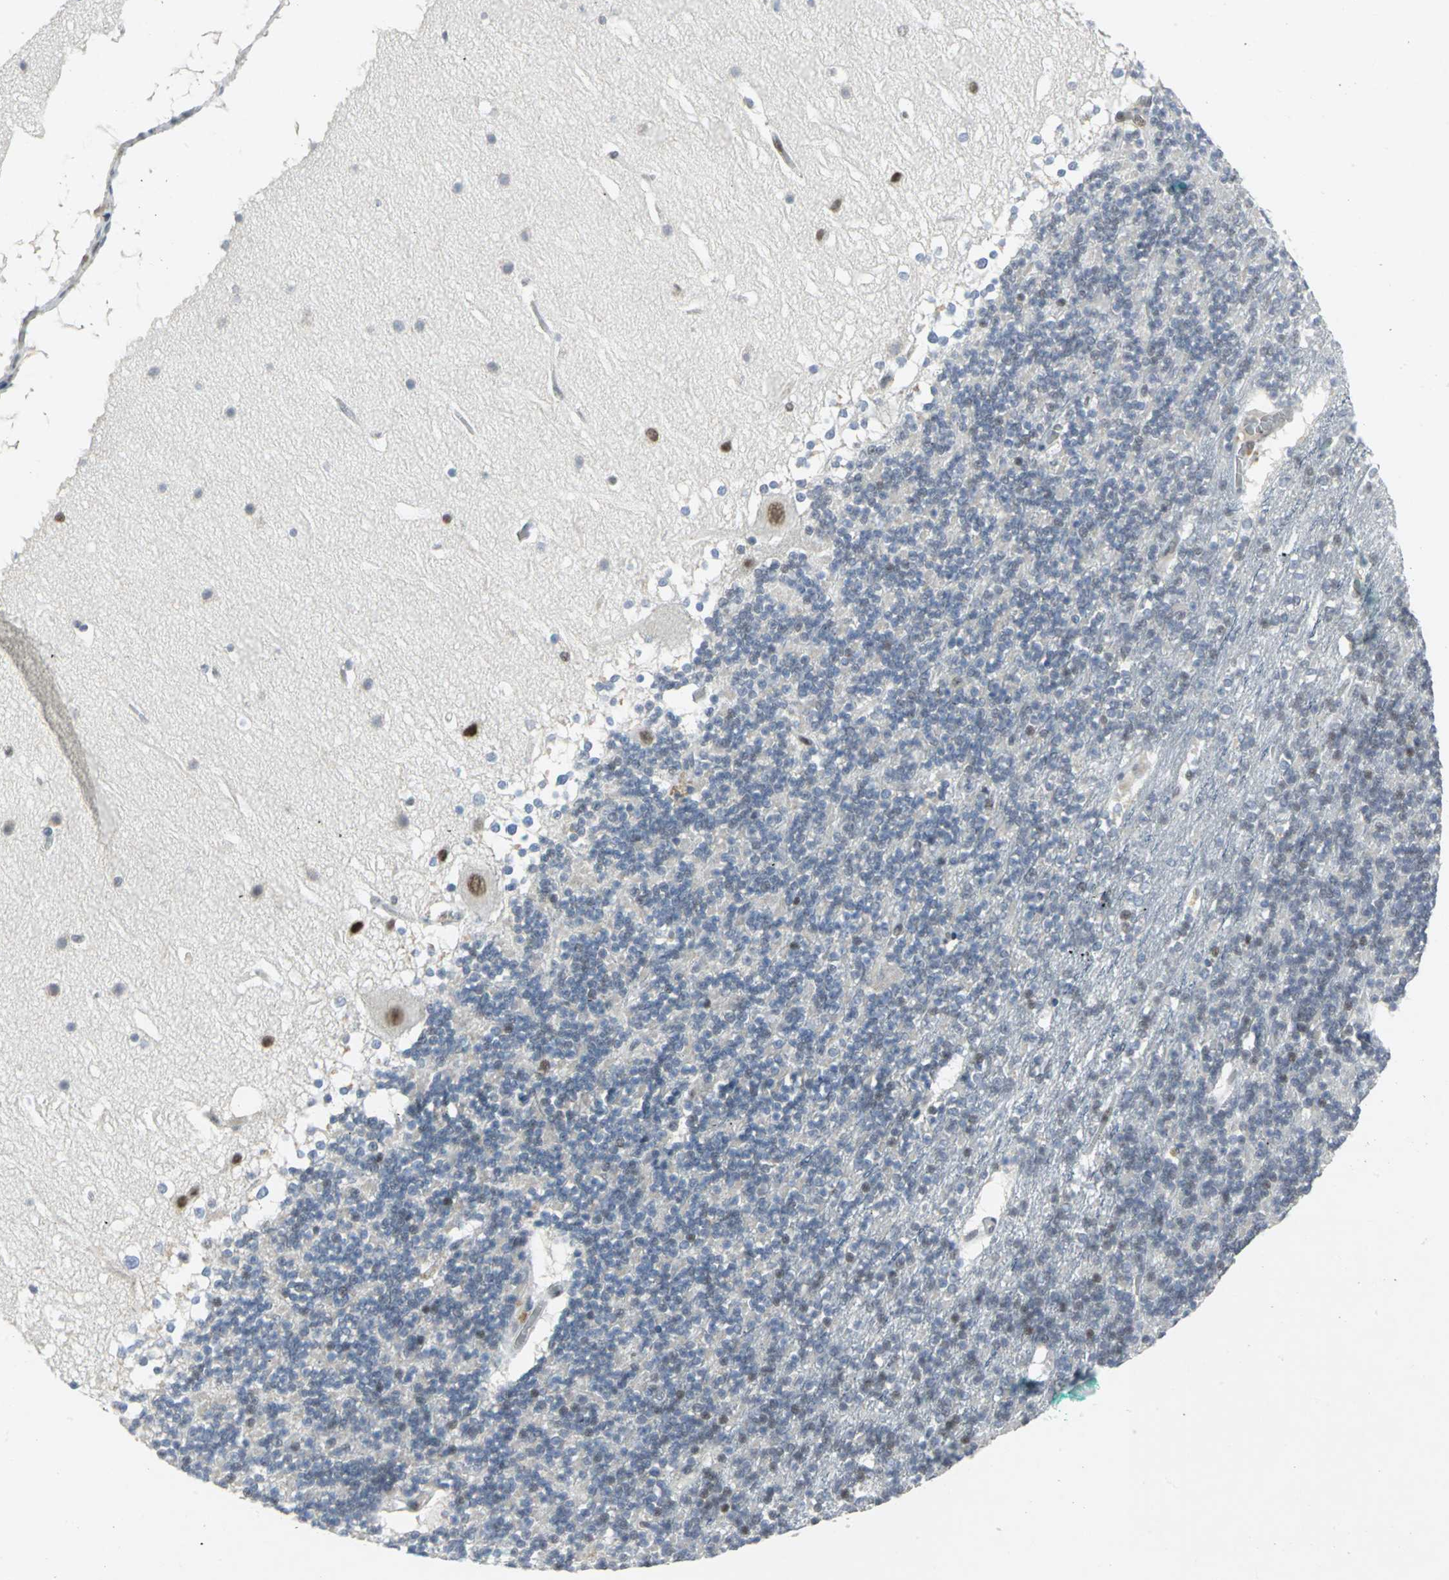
{"staining": {"intensity": "weak", "quantity": "<25%", "location": "nuclear"}, "tissue": "cerebellum", "cell_type": "Cells in granular layer", "image_type": "normal", "snomed": [{"axis": "morphology", "description": "Normal tissue, NOS"}, {"axis": "topography", "description": "Cerebellum"}], "caption": "IHC image of unremarkable cerebellum: human cerebellum stained with DAB (3,3'-diaminobenzidine) shows no significant protein expression in cells in granular layer. (Stains: DAB IHC with hematoxylin counter stain, Microscopy: brightfield microscopy at high magnification).", "gene": "RPA1", "patient": {"sex": "female", "age": 19}}